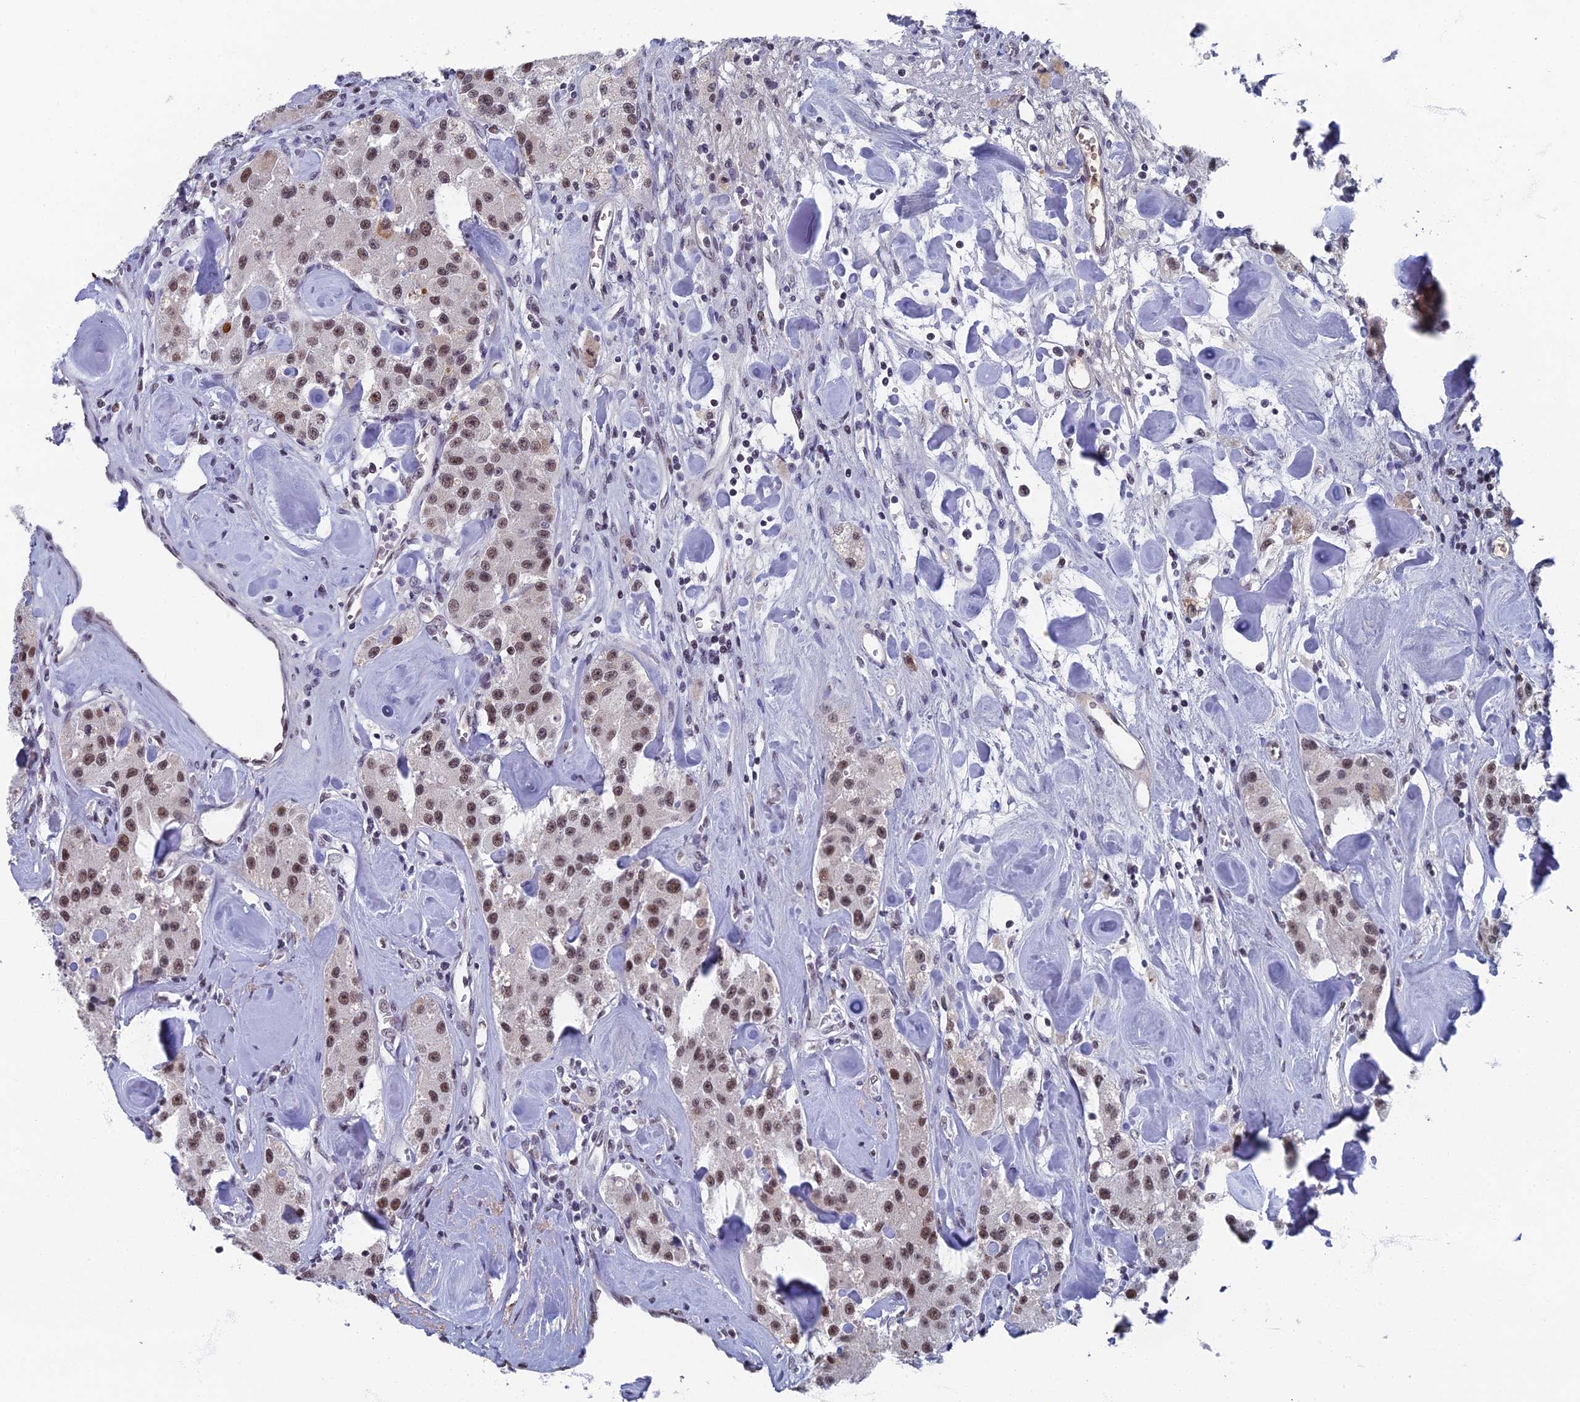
{"staining": {"intensity": "moderate", "quantity": ">75%", "location": "nuclear"}, "tissue": "carcinoid", "cell_type": "Tumor cells", "image_type": "cancer", "snomed": [{"axis": "morphology", "description": "Carcinoid, malignant, NOS"}, {"axis": "topography", "description": "Pancreas"}], "caption": "High-power microscopy captured an immunohistochemistry (IHC) image of malignant carcinoid, revealing moderate nuclear expression in approximately >75% of tumor cells.", "gene": "TAF13", "patient": {"sex": "male", "age": 41}}